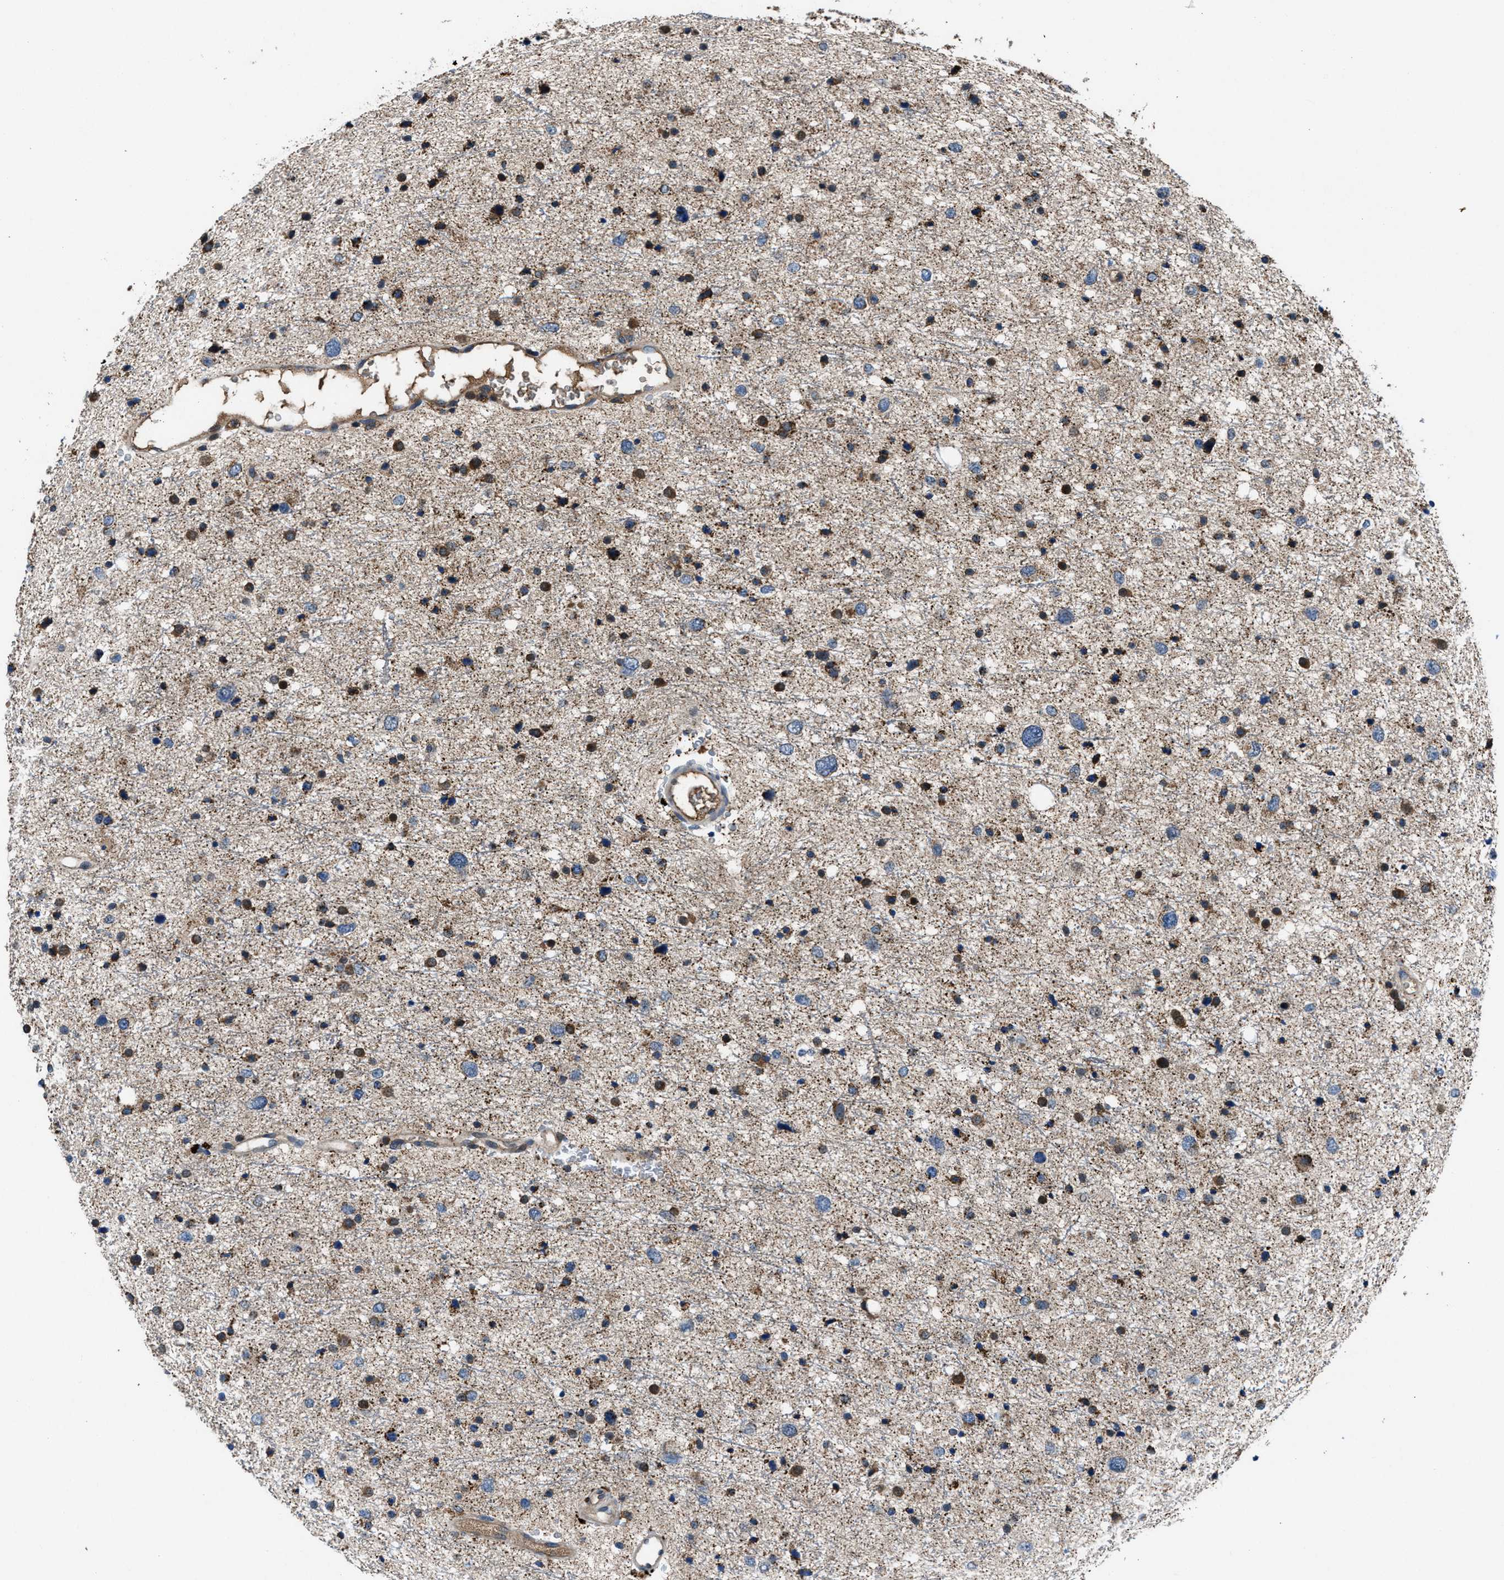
{"staining": {"intensity": "moderate", "quantity": "25%-75%", "location": "cytoplasmic/membranous"}, "tissue": "glioma", "cell_type": "Tumor cells", "image_type": "cancer", "snomed": [{"axis": "morphology", "description": "Glioma, malignant, Low grade"}, {"axis": "topography", "description": "Brain"}], "caption": "DAB immunohistochemical staining of human low-grade glioma (malignant) displays moderate cytoplasmic/membranous protein expression in about 25%-75% of tumor cells.", "gene": "FAM221A", "patient": {"sex": "female", "age": 37}}